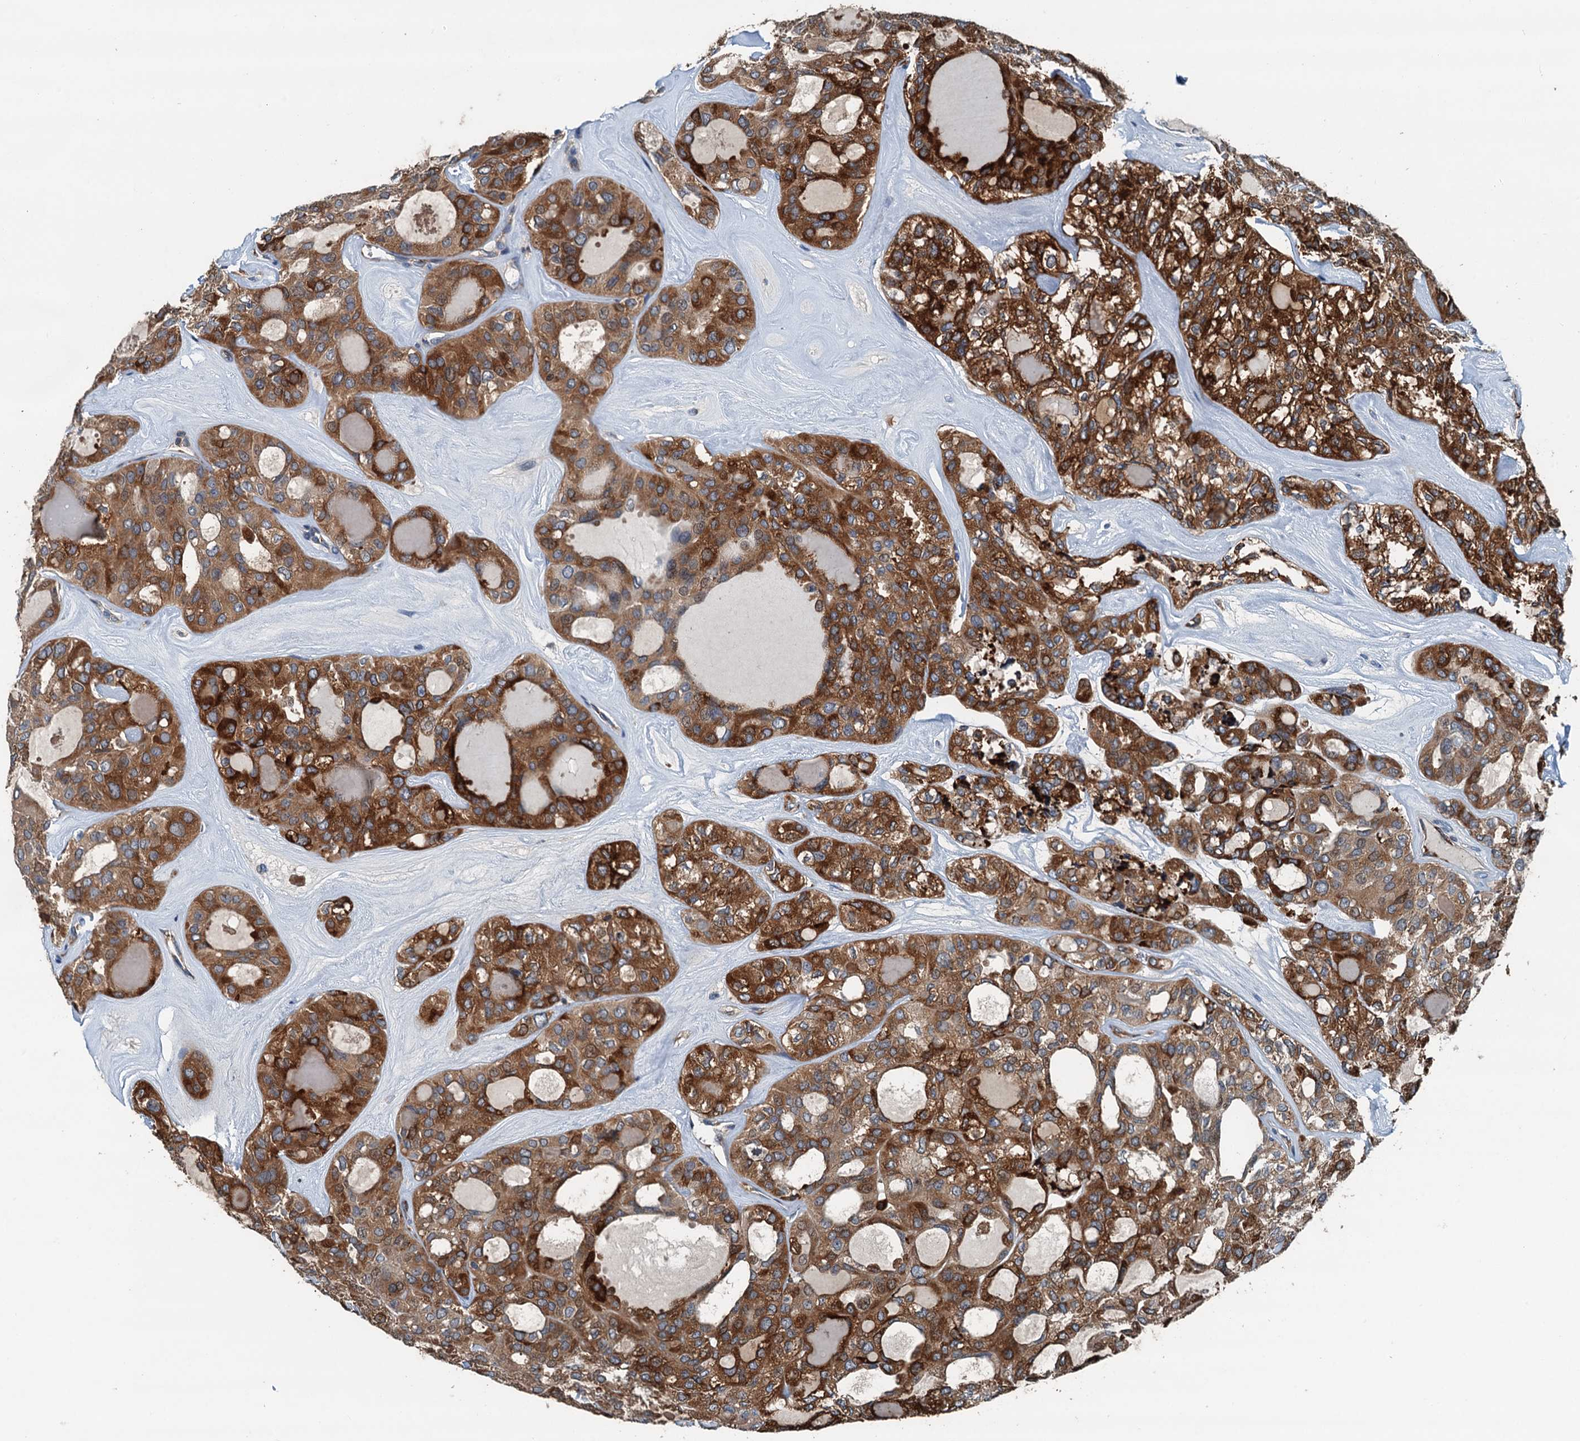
{"staining": {"intensity": "strong", "quantity": ">75%", "location": "cytoplasmic/membranous"}, "tissue": "thyroid cancer", "cell_type": "Tumor cells", "image_type": "cancer", "snomed": [{"axis": "morphology", "description": "Follicular adenoma carcinoma, NOS"}, {"axis": "topography", "description": "Thyroid gland"}], "caption": "Protein expression by IHC exhibits strong cytoplasmic/membranous staining in about >75% of tumor cells in thyroid follicular adenoma carcinoma.", "gene": "TAMALIN", "patient": {"sex": "male", "age": 75}}